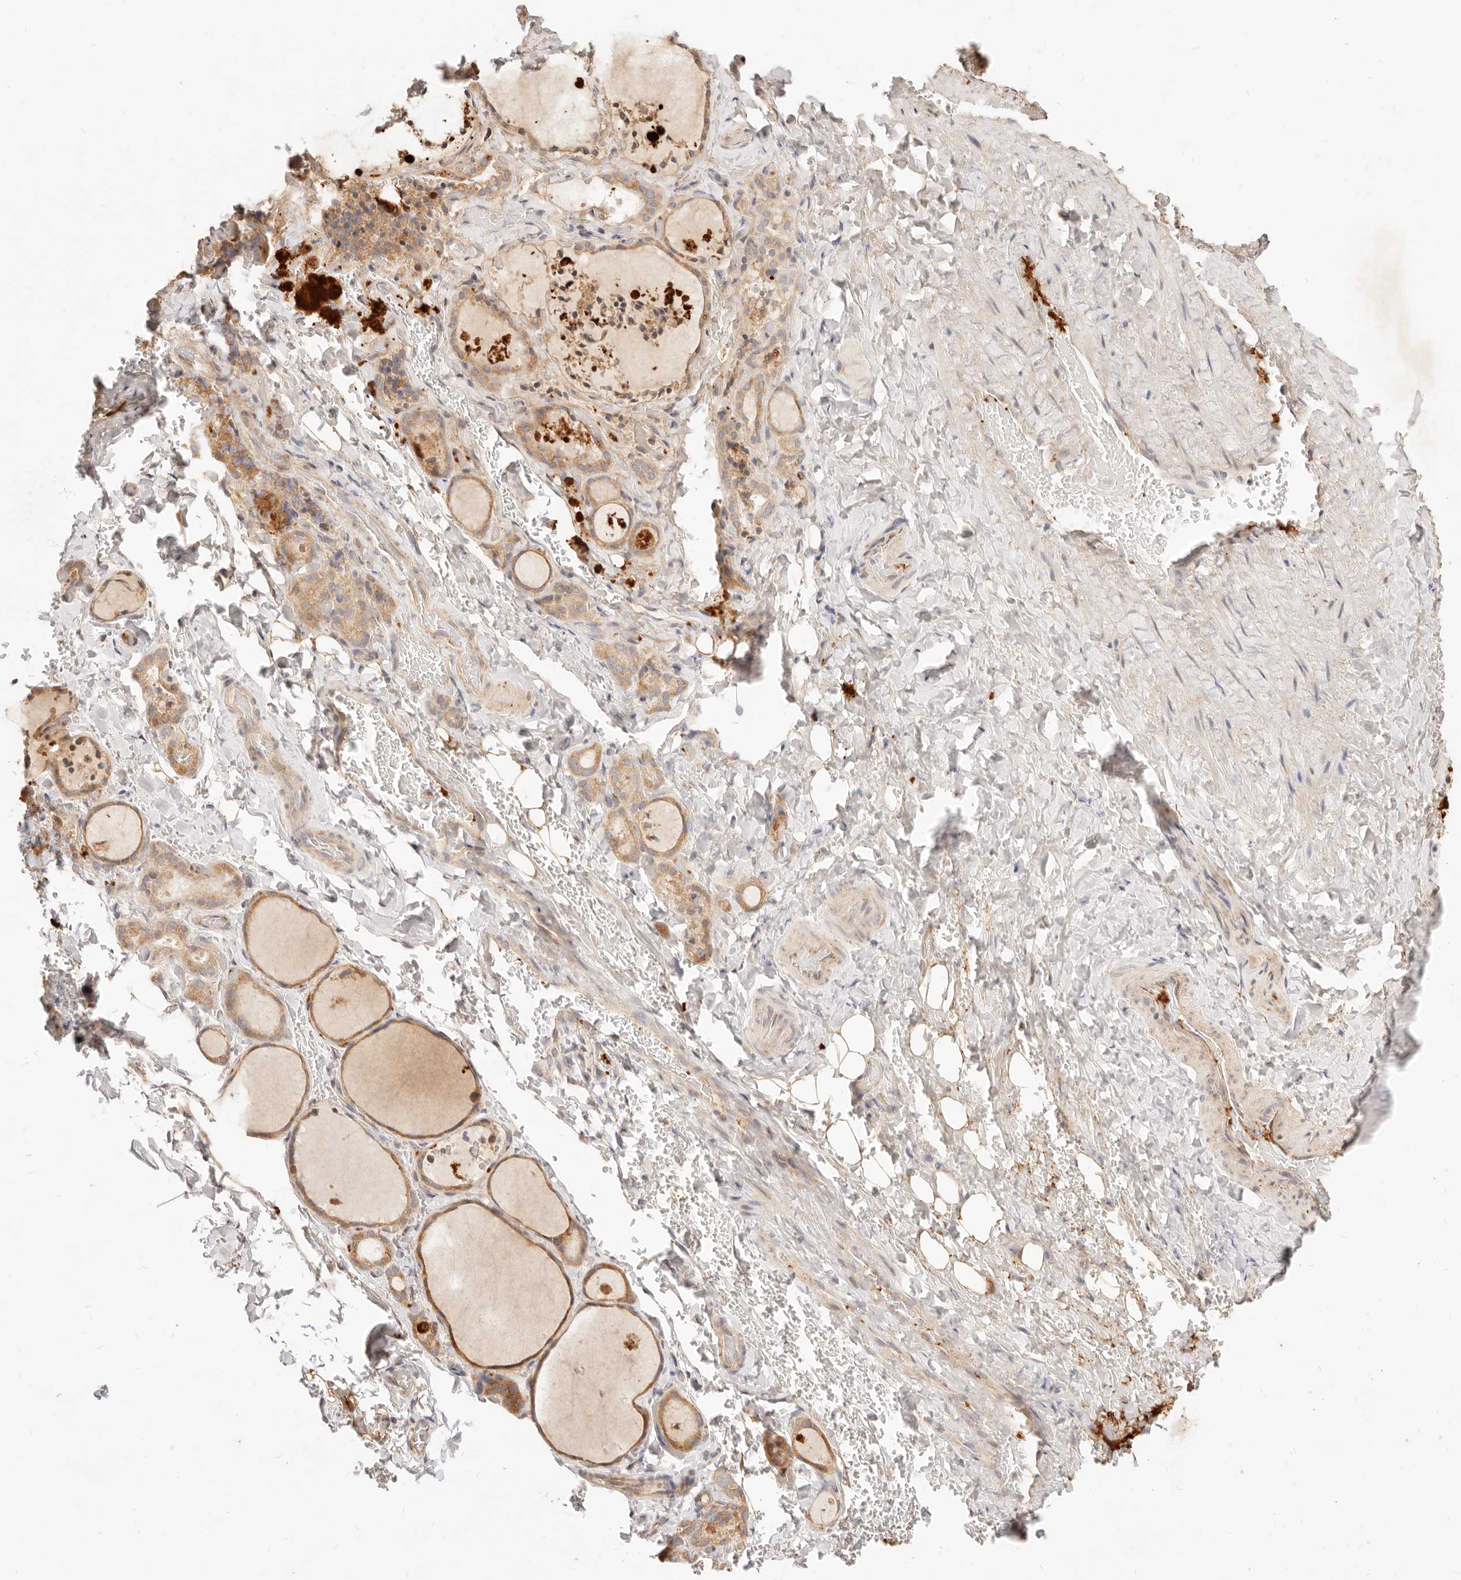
{"staining": {"intensity": "moderate", "quantity": ">75%", "location": "cytoplasmic/membranous"}, "tissue": "thyroid gland", "cell_type": "Glandular cells", "image_type": "normal", "snomed": [{"axis": "morphology", "description": "Normal tissue, NOS"}, {"axis": "topography", "description": "Thyroid gland"}], "caption": "Glandular cells display medium levels of moderate cytoplasmic/membranous positivity in approximately >75% of cells in unremarkable thyroid gland. The staining is performed using DAB brown chromogen to label protein expression. The nuclei are counter-stained blue using hematoxylin.", "gene": "UBXN10", "patient": {"sex": "female", "age": 44}}